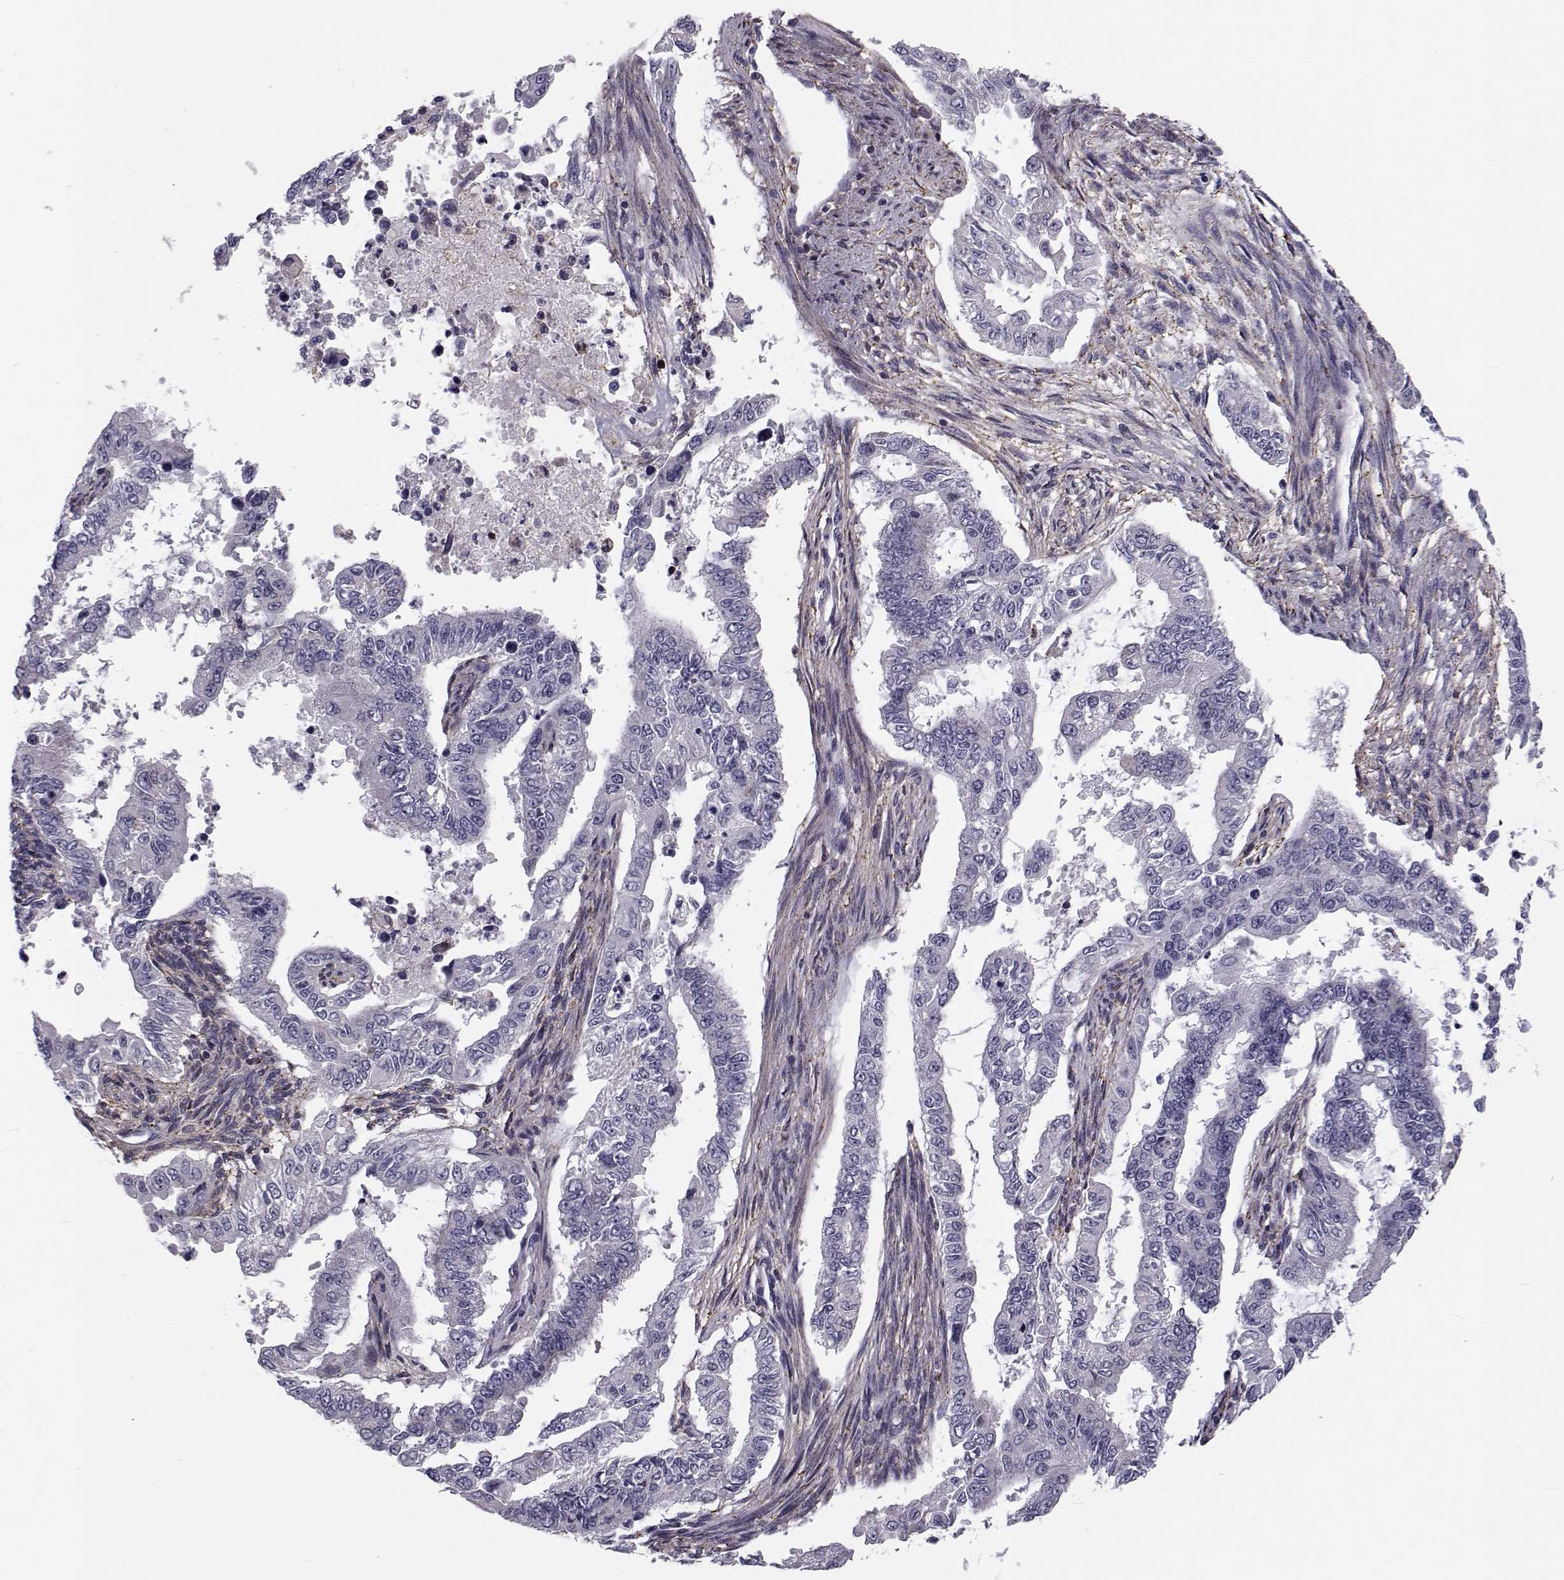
{"staining": {"intensity": "negative", "quantity": "none", "location": "none"}, "tissue": "endometrial cancer", "cell_type": "Tumor cells", "image_type": "cancer", "snomed": [{"axis": "morphology", "description": "Adenocarcinoma, NOS"}, {"axis": "topography", "description": "Uterus"}], "caption": "DAB immunohistochemical staining of human adenocarcinoma (endometrial) shows no significant positivity in tumor cells.", "gene": "LRRC27", "patient": {"sex": "female", "age": 59}}